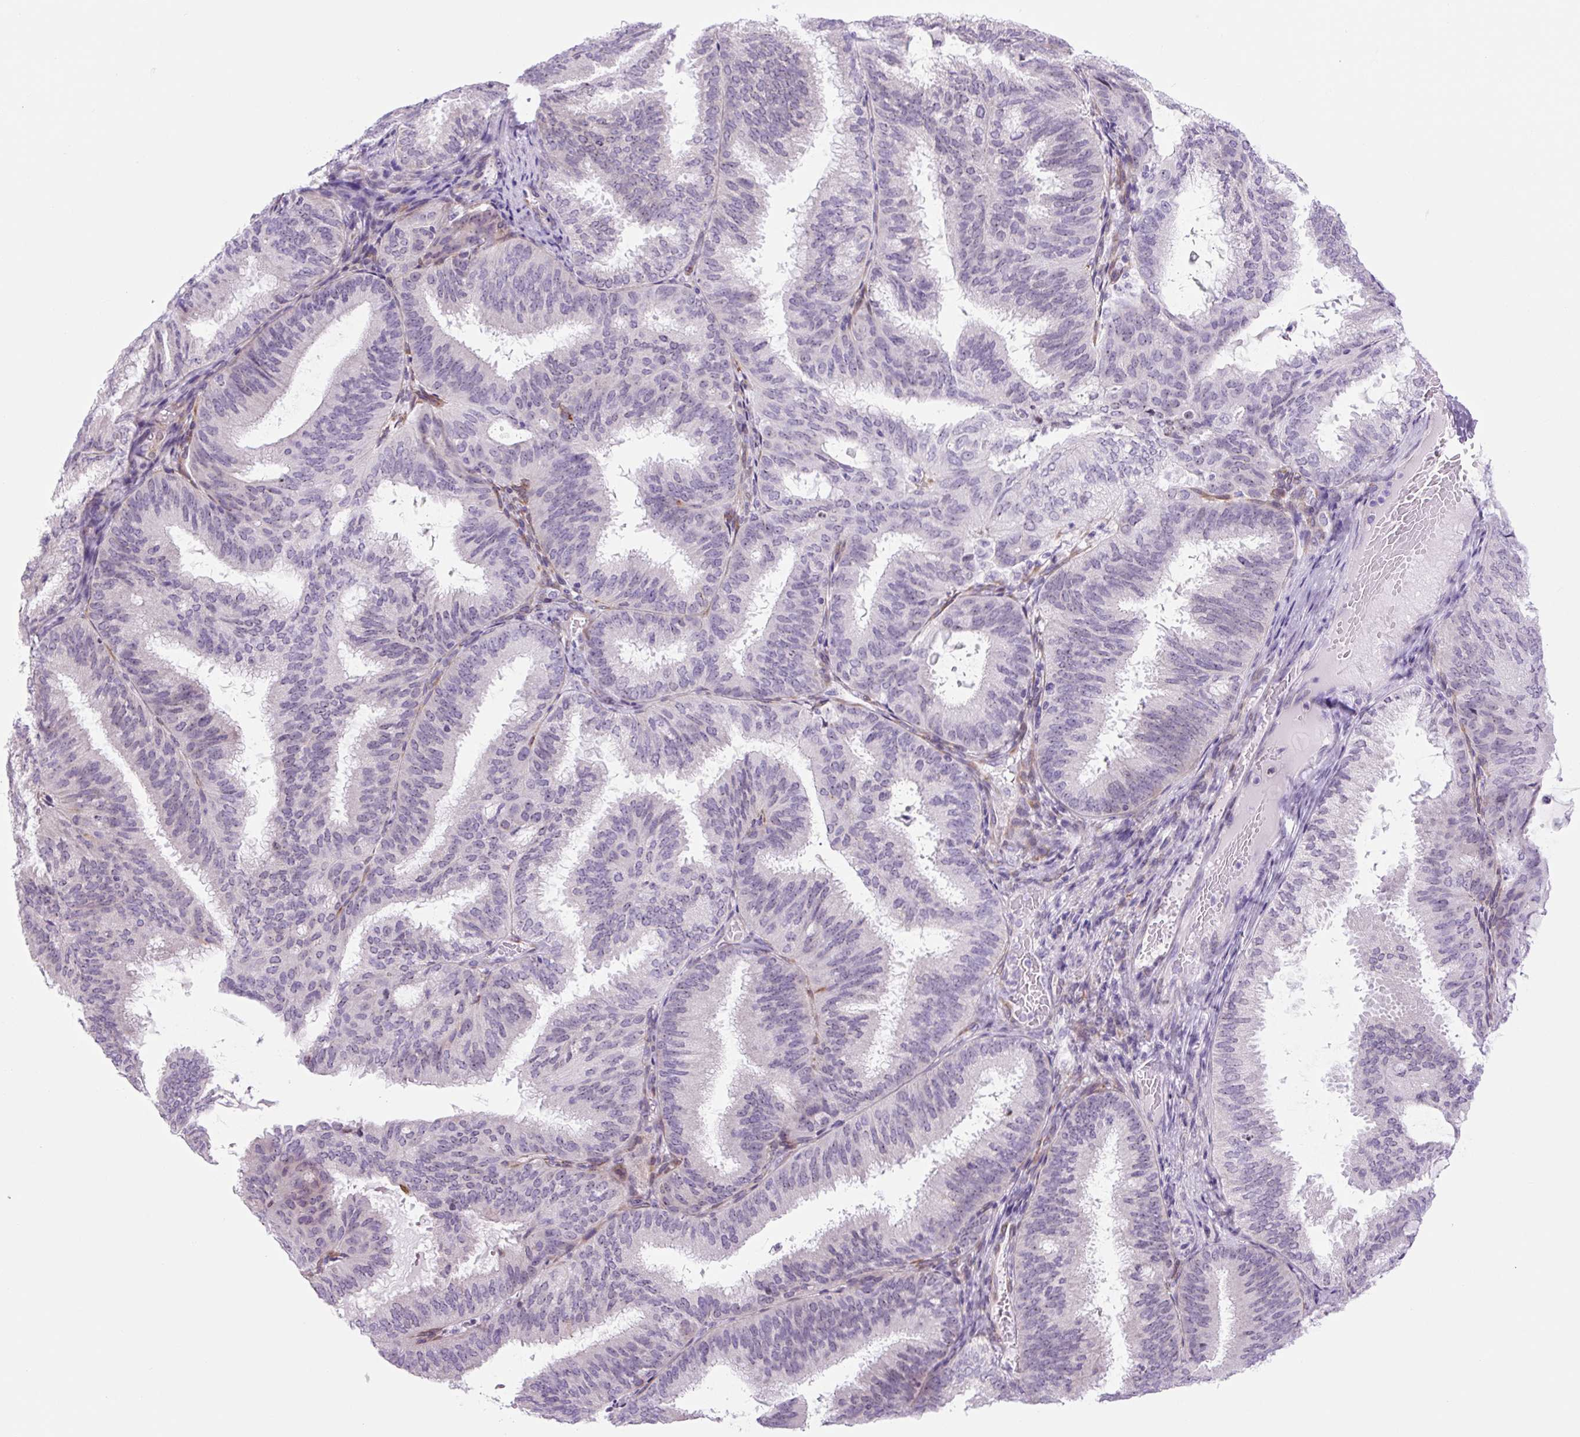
{"staining": {"intensity": "weak", "quantity": "<25%", "location": "nuclear"}, "tissue": "endometrial cancer", "cell_type": "Tumor cells", "image_type": "cancer", "snomed": [{"axis": "morphology", "description": "Adenocarcinoma, NOS"}, {"axis": "topography", "description": "Endometrium"}], "caption": "Protein analysis of adenocarcinoma (endometrial) demonstrates no significant positivity in tumor cells. (DAB immunohistochemistry visualized using brightfield microscopy, high magnification).", "gene": "RRS1", "patient": {"sex": "female", "age": 49}}